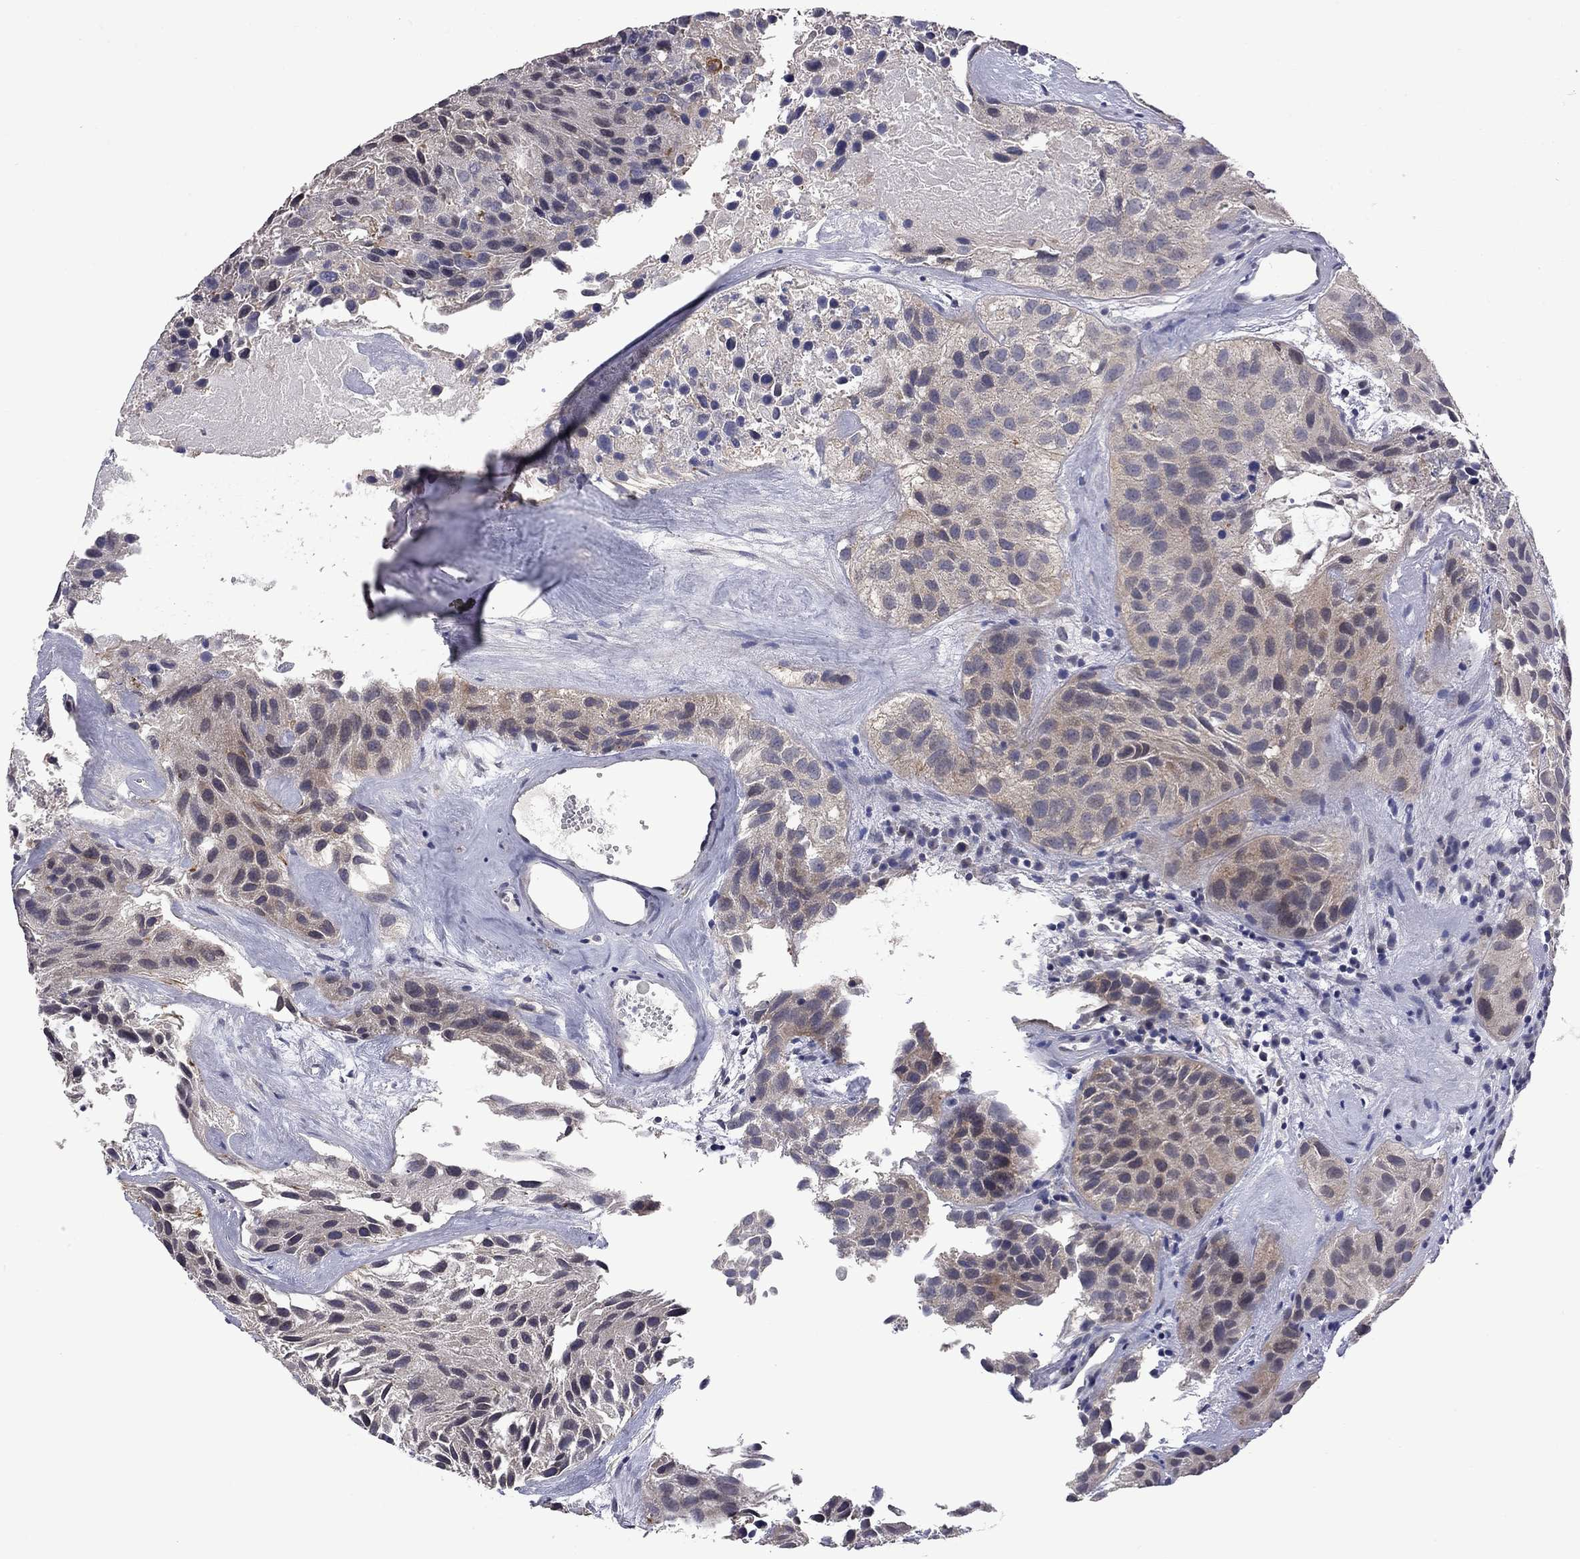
{"staining": {"intensity": "weak", "quantity": "25%-75%", "location": "cytoplasmic/membranous"}, "tissue": "urothelial cancer", "cell_type": "Tumor cells", "image_type": "cancer", "snomed": [{"axis": "morphology", "description": "Urothelial carcinoma, Low grade"}, {"axis": "topography", "description": "Urinary bladder"}], "caption": "Urothelial cancer stained with a brown dye shows weak cytoplasmic/membranous positive expression in about 25%-75% of tumor cells.", "gene": "FABP12", "patient": {"sex": "female", "age": 87}}